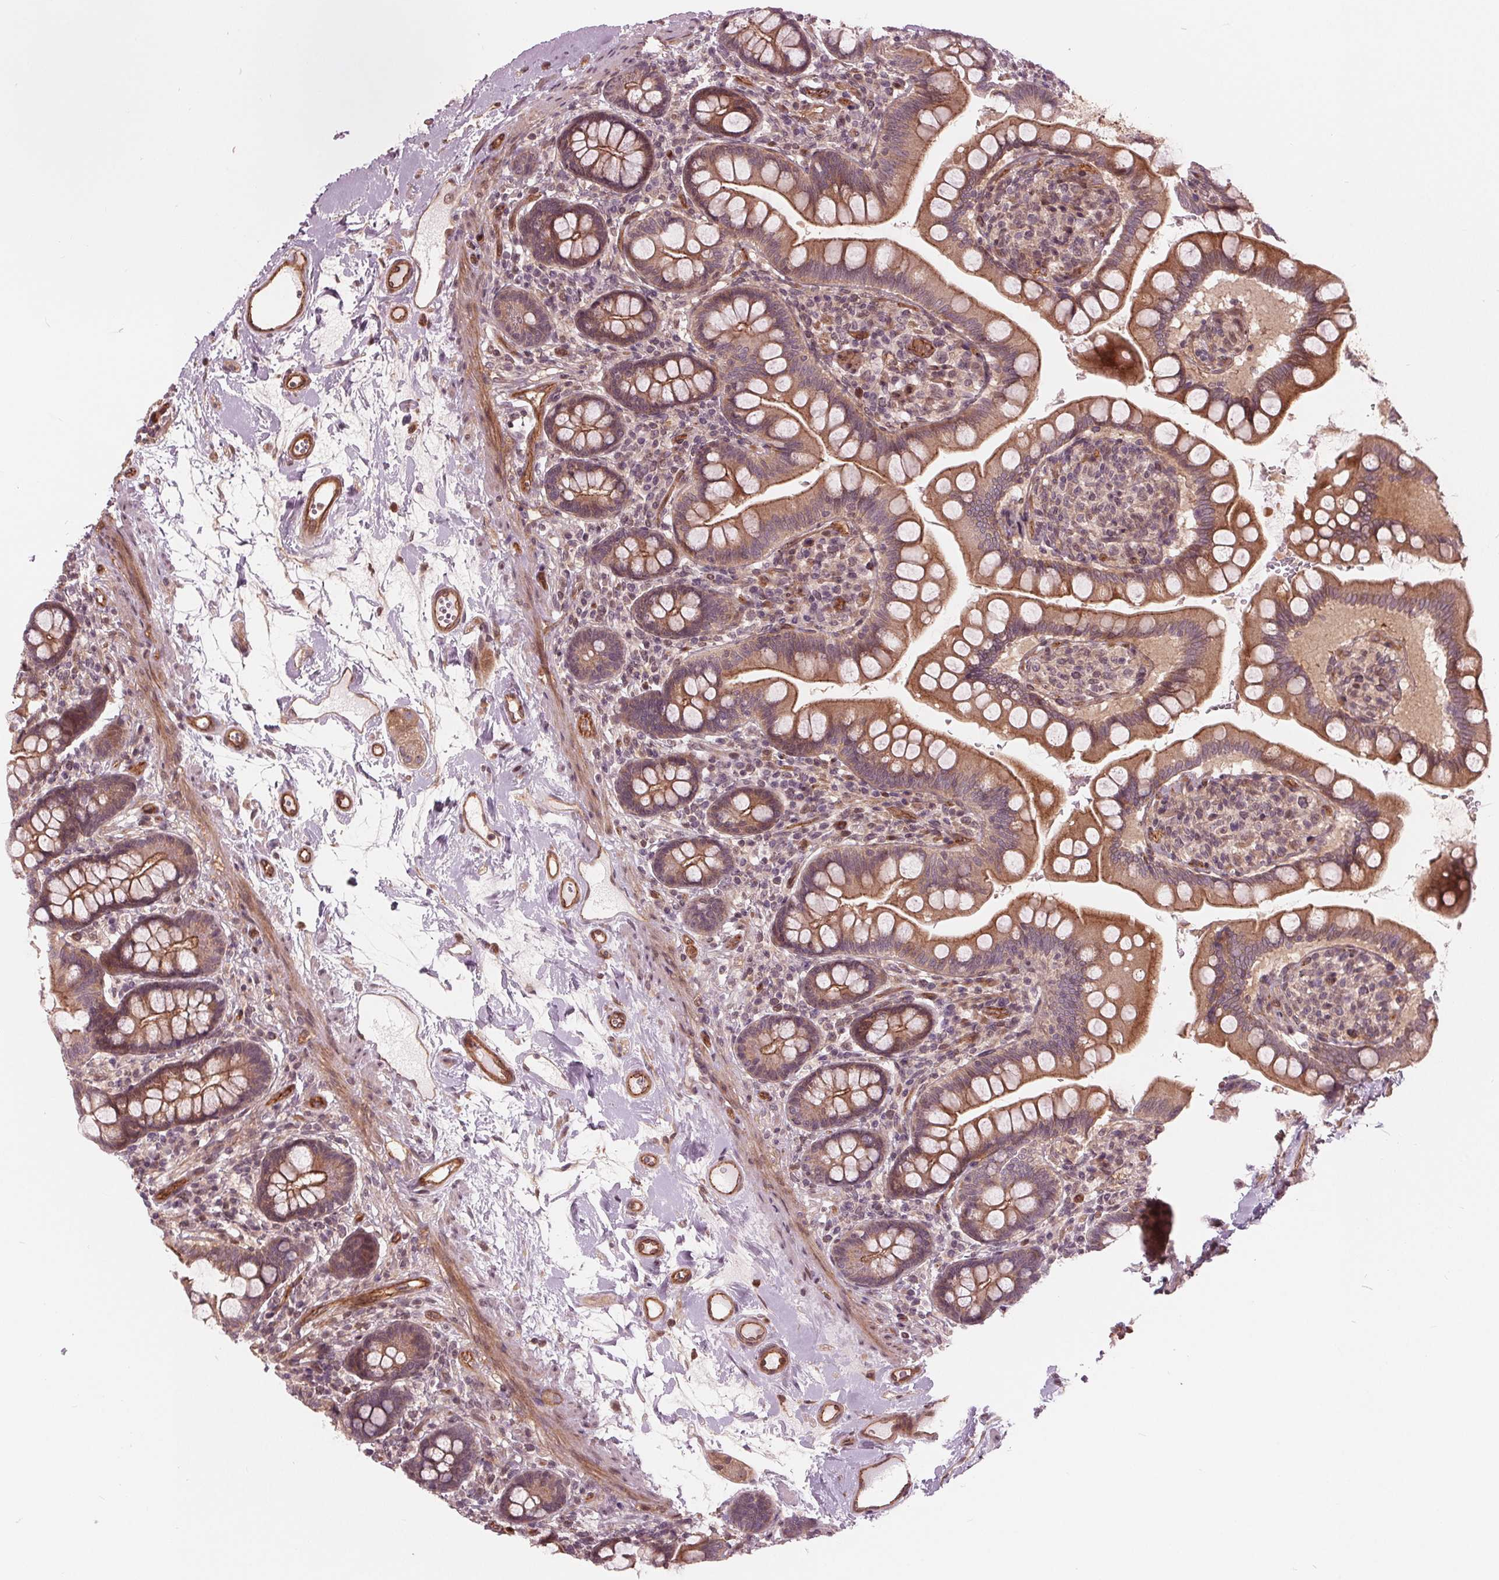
{"staining": {"intensity": "moderate", "quantity": ">75%", "location": "cytoplasmic/membranous"}, "tissue": "small intestine", "cell_type": "Glandular cells", "image_type": "normal", "snomed": [{"axis": "morphology", "description": "Normal tissue, NOS"}, {"axis": "topography", "description": "Small intestine"}], "caption": "Human small intestine stained for a protein (brown) displays moderate cytoplasmic/membranous positive expression in approximately >75% of glandular cells.", "gene": "TXNIP", "patient": {"sex": "female", "age": 56}}